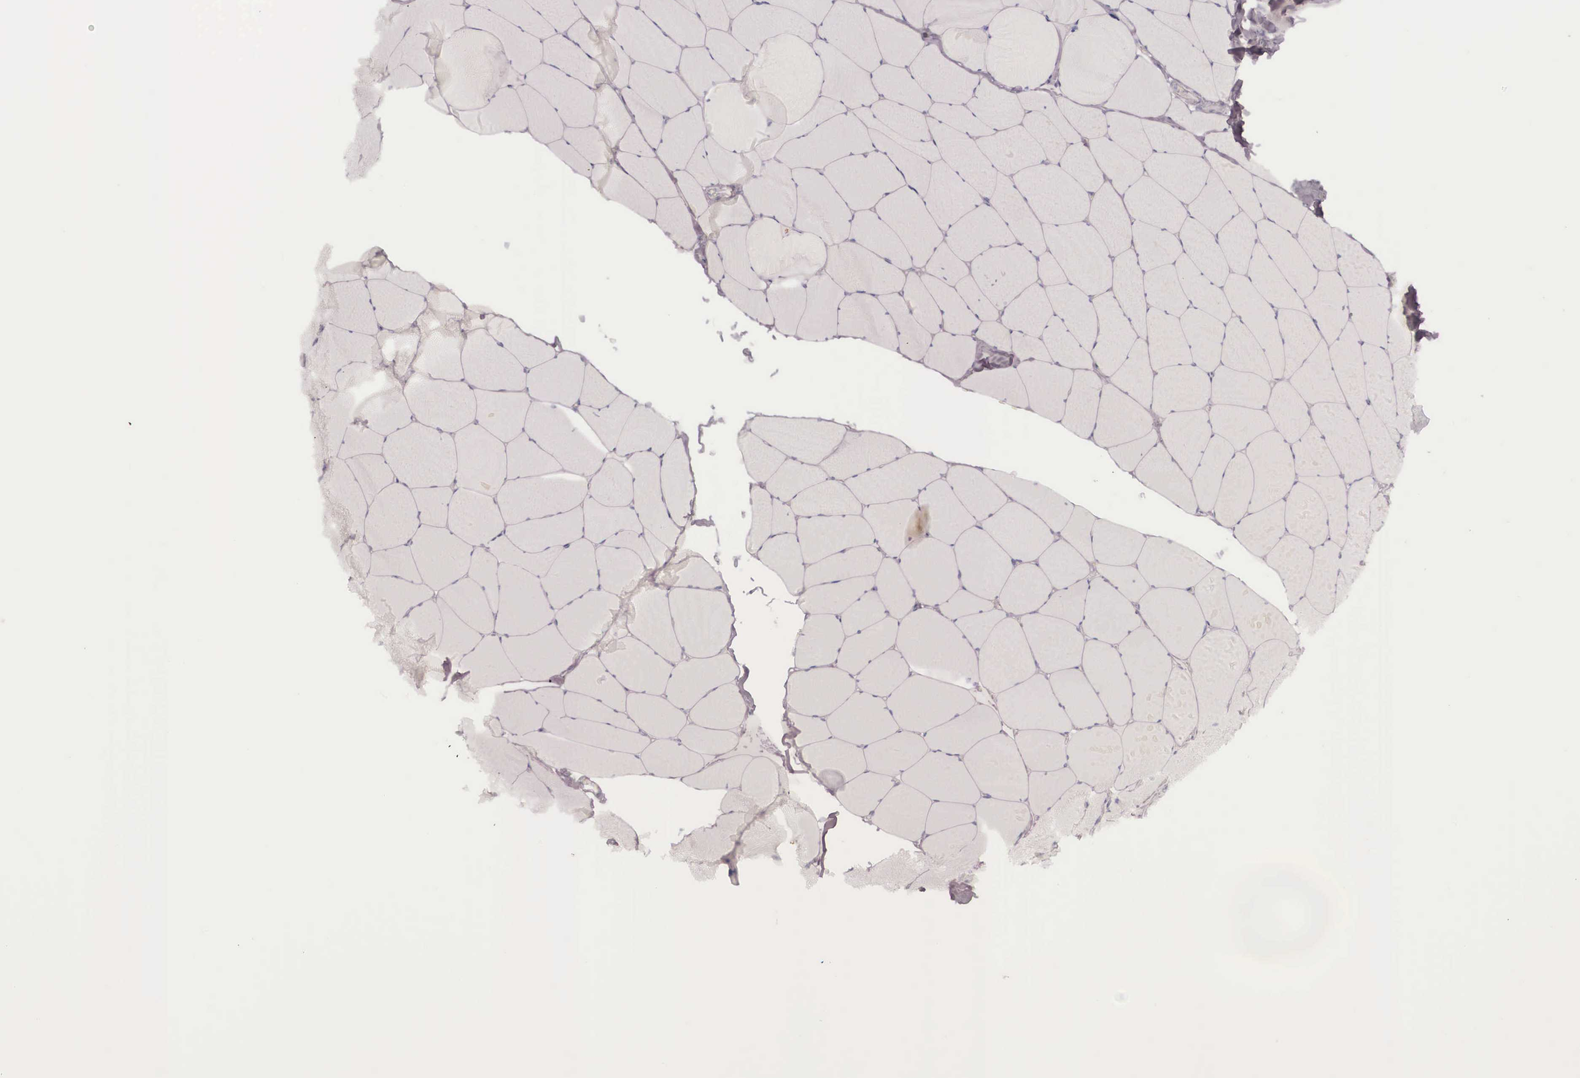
{"staining": {"intensity": "negative", "quantity": "none", "location": "none"}, "tissue": "skeletal muscle", "cell_type": "Myocytes", "image_type": "normal", "snomed": [{"axis": "morphology", "description": "Normal tissue, NOS"}, {"axis": "topography", "description": "Skeletal muscle"}, {"axis": "topography", "description": "Salivary gland"}], "caption": "Immunohistochemical staining of normal skeletal muscle reveals no significant positivity in myocytes.", "gene": "KRT14", "patient": {"sex": "male", "age": 62}}